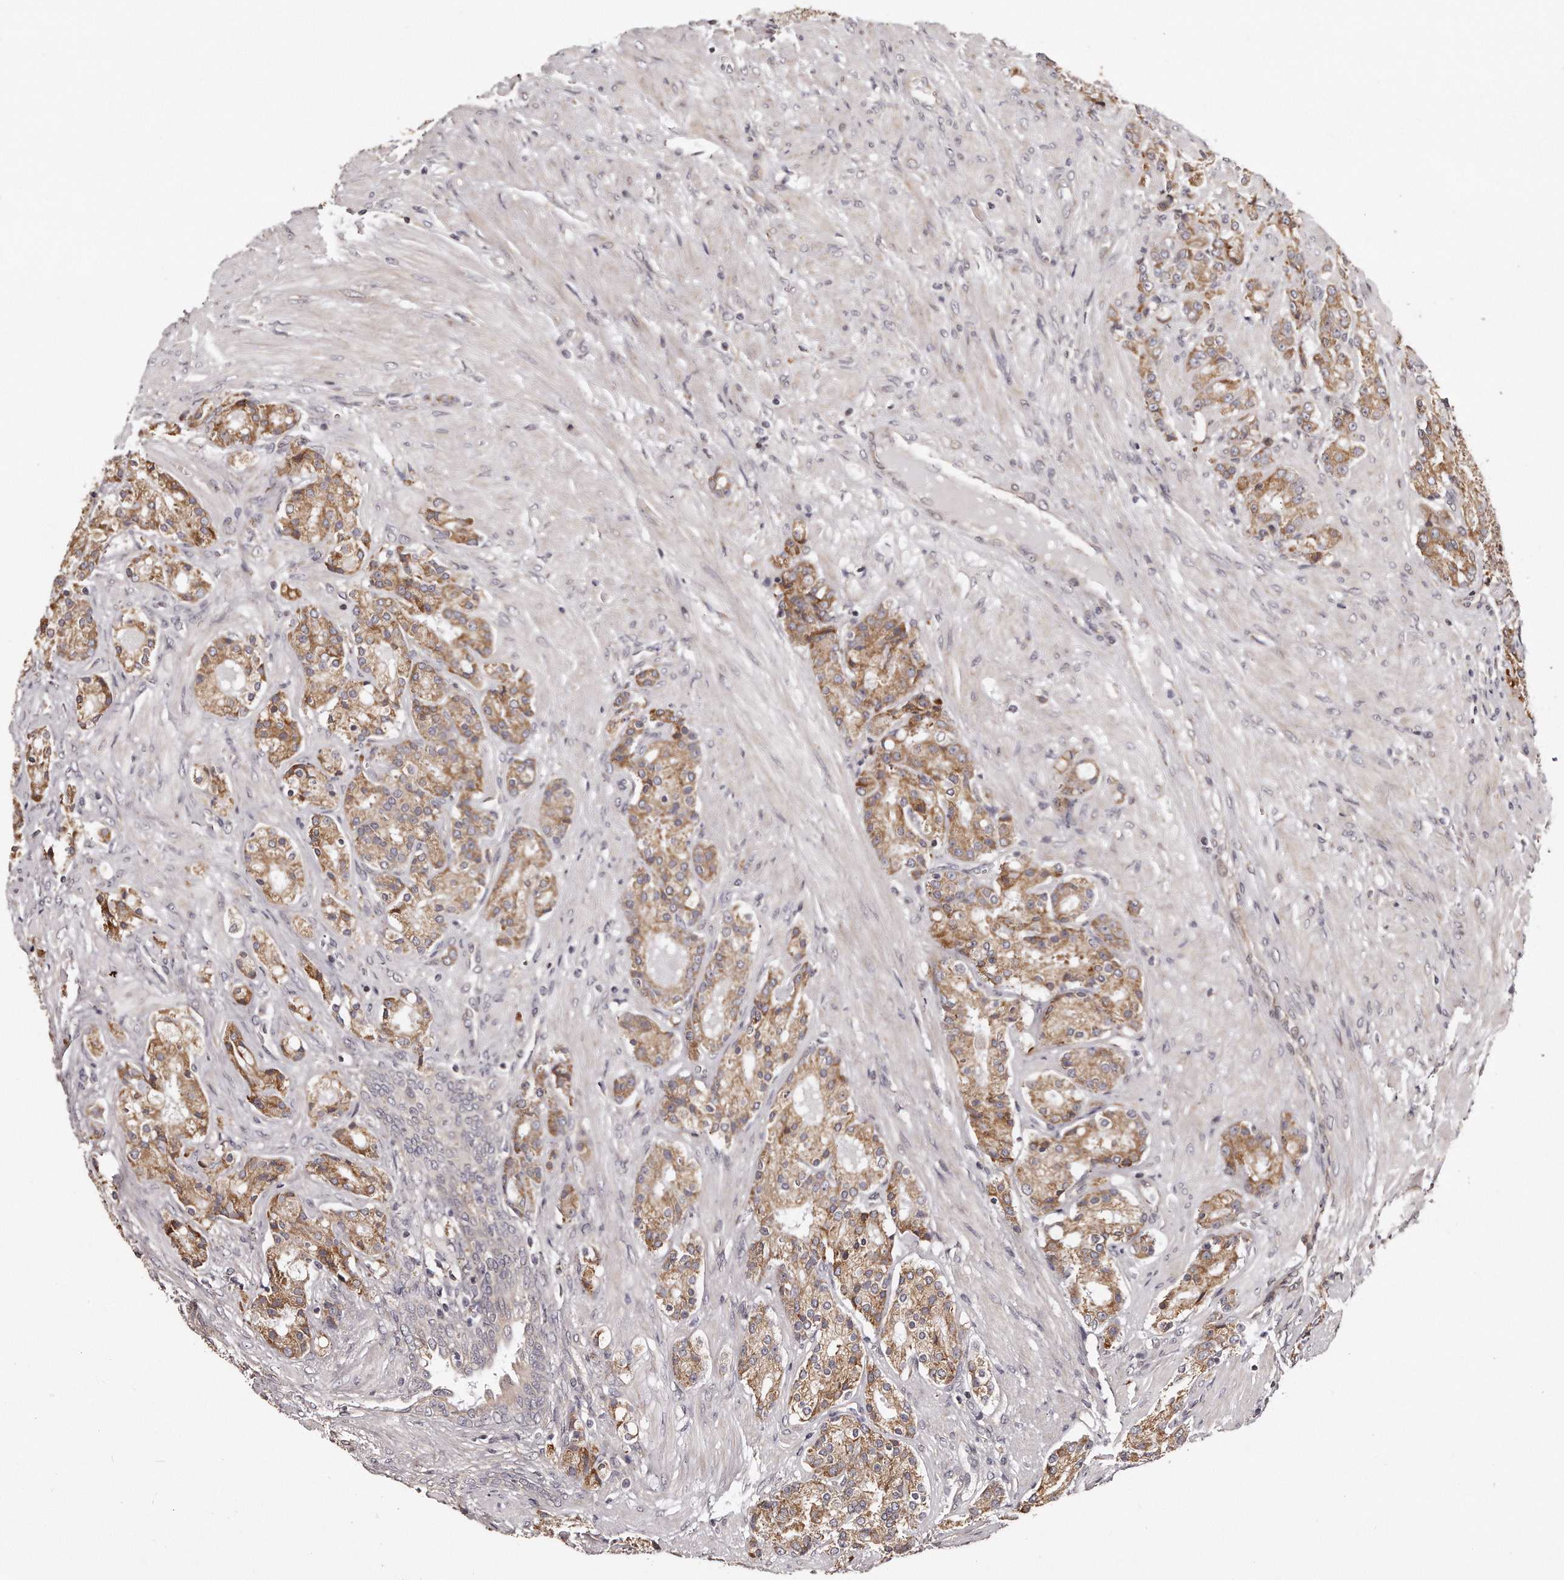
{"staining": {"intensity": "moderate", "quantity": ">75%", "location": "cytoplasmic/membranous"}, "tissue": "prostate cancer", "cell_type": "Tumor cells", "image_type": "cancer", "snomed": [{"axis": "morphology", "description": "Adenocarcinoma, High grade"}, {"axis": "topography", "description": "Prostate"}], "caption": "Immunohistochemistry staining of prostate cancer, which displays medium levels of moderate cytoplasmic/membranous expression in about >75% of tumor cells indicating moderate cytoplasmic/membranous protein staining. The staining was performed using DAB (brown) for protein detection and nuclei were counterstained in hematoxylin (blue).", "gene": "TRAPPC14", "patient": {"sex": "male", "age": 60}}